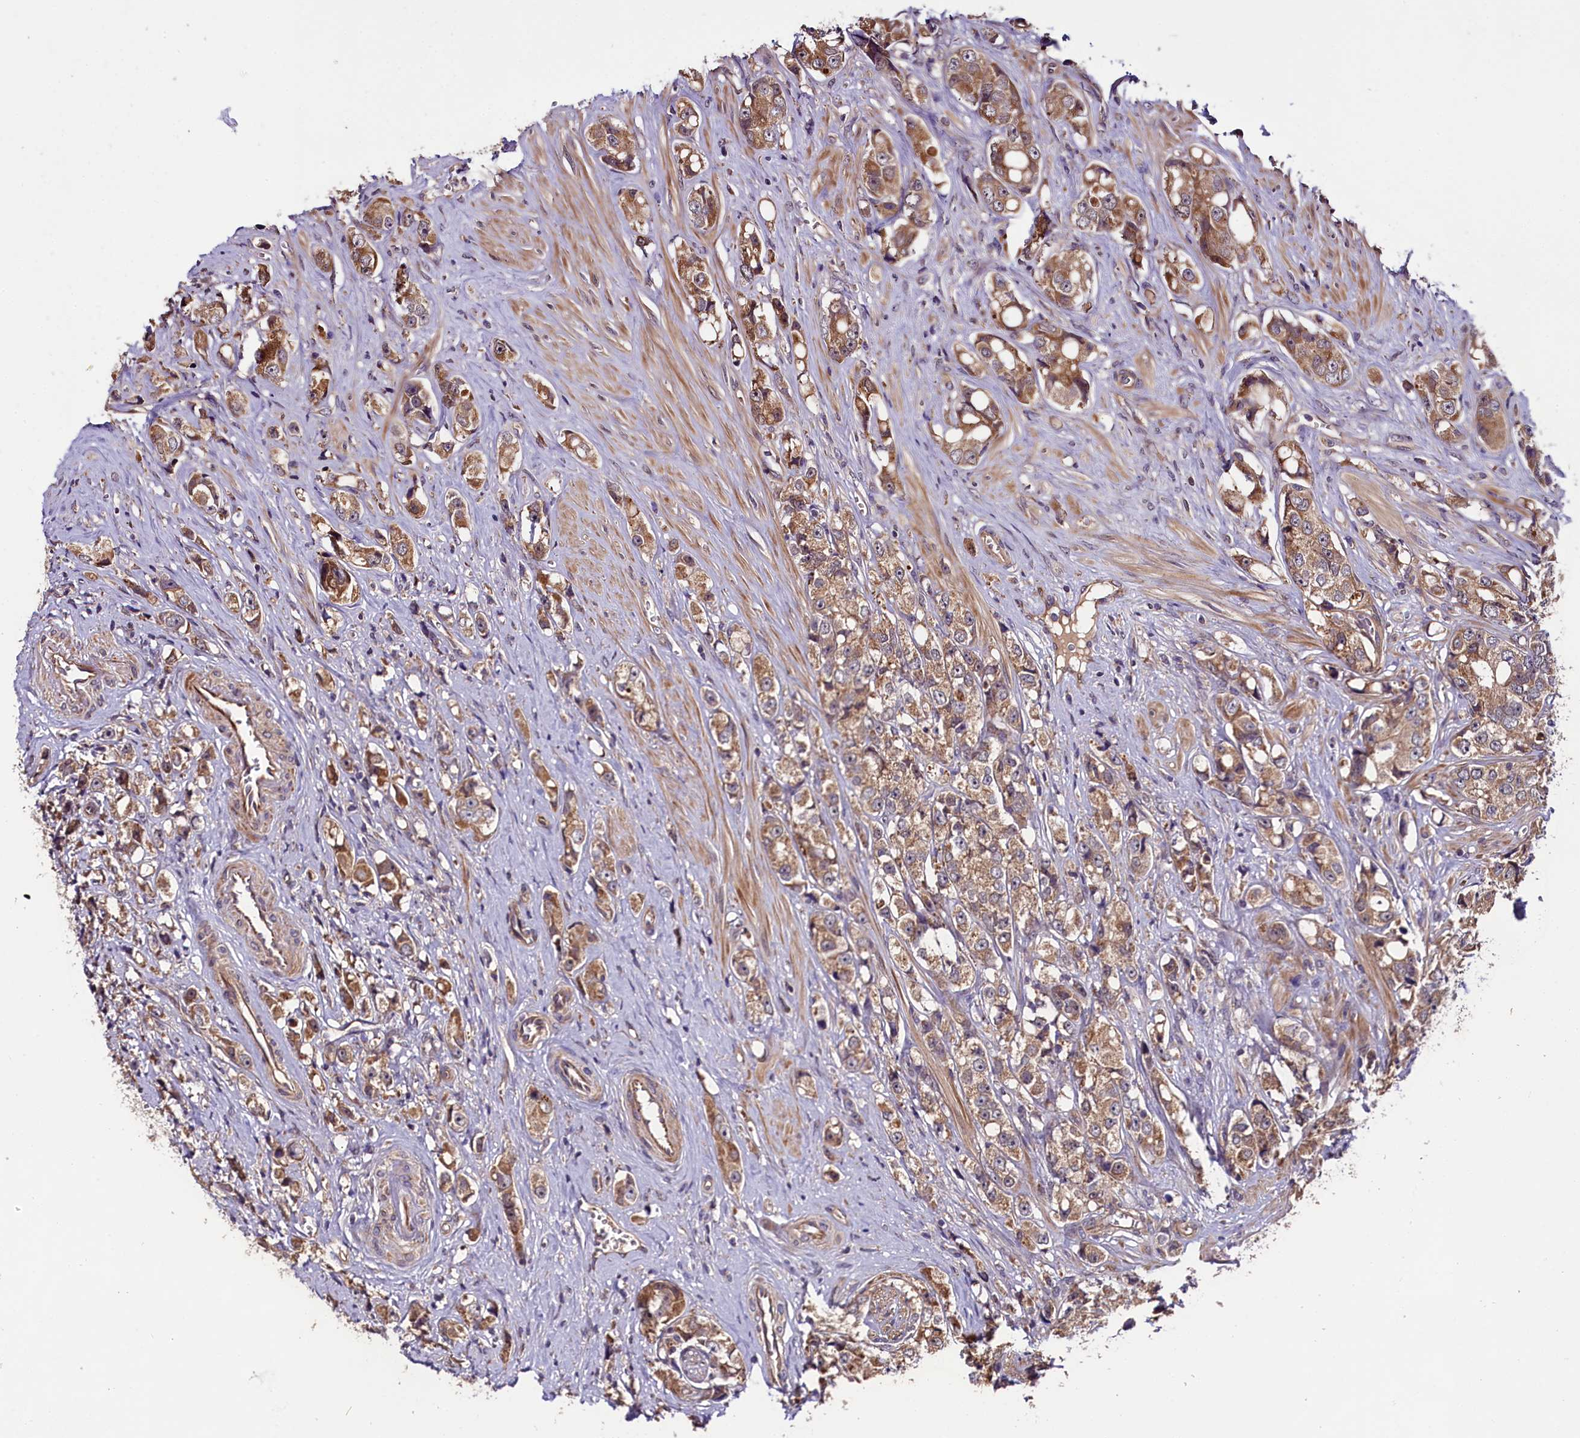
{"staining": {"intensity": "moderate", "quantity": ">75%", "location": "cytoplasmic/membranous"}, "tissue": "prostate cancer", "cell_type": "Tumor cells", "image_type": "cancer", "snomed": [{"axis": "morphology", "description": "Adenocarcinoma, High grade"}, {"axis": "topography", "description": "Prostate"}], "caption": "A high-resolution photomicrograph shows immunohistochemistry staining of prostate cancer, which exhibits moderate cytoplasmic/membranous positivity in approximately >75% of tumor cells. (DAB IHC, brown staining for protein, blue staining for nuclei).", "gene": "RPUSD2", "patient": {"sex": "male", "age": 74}}